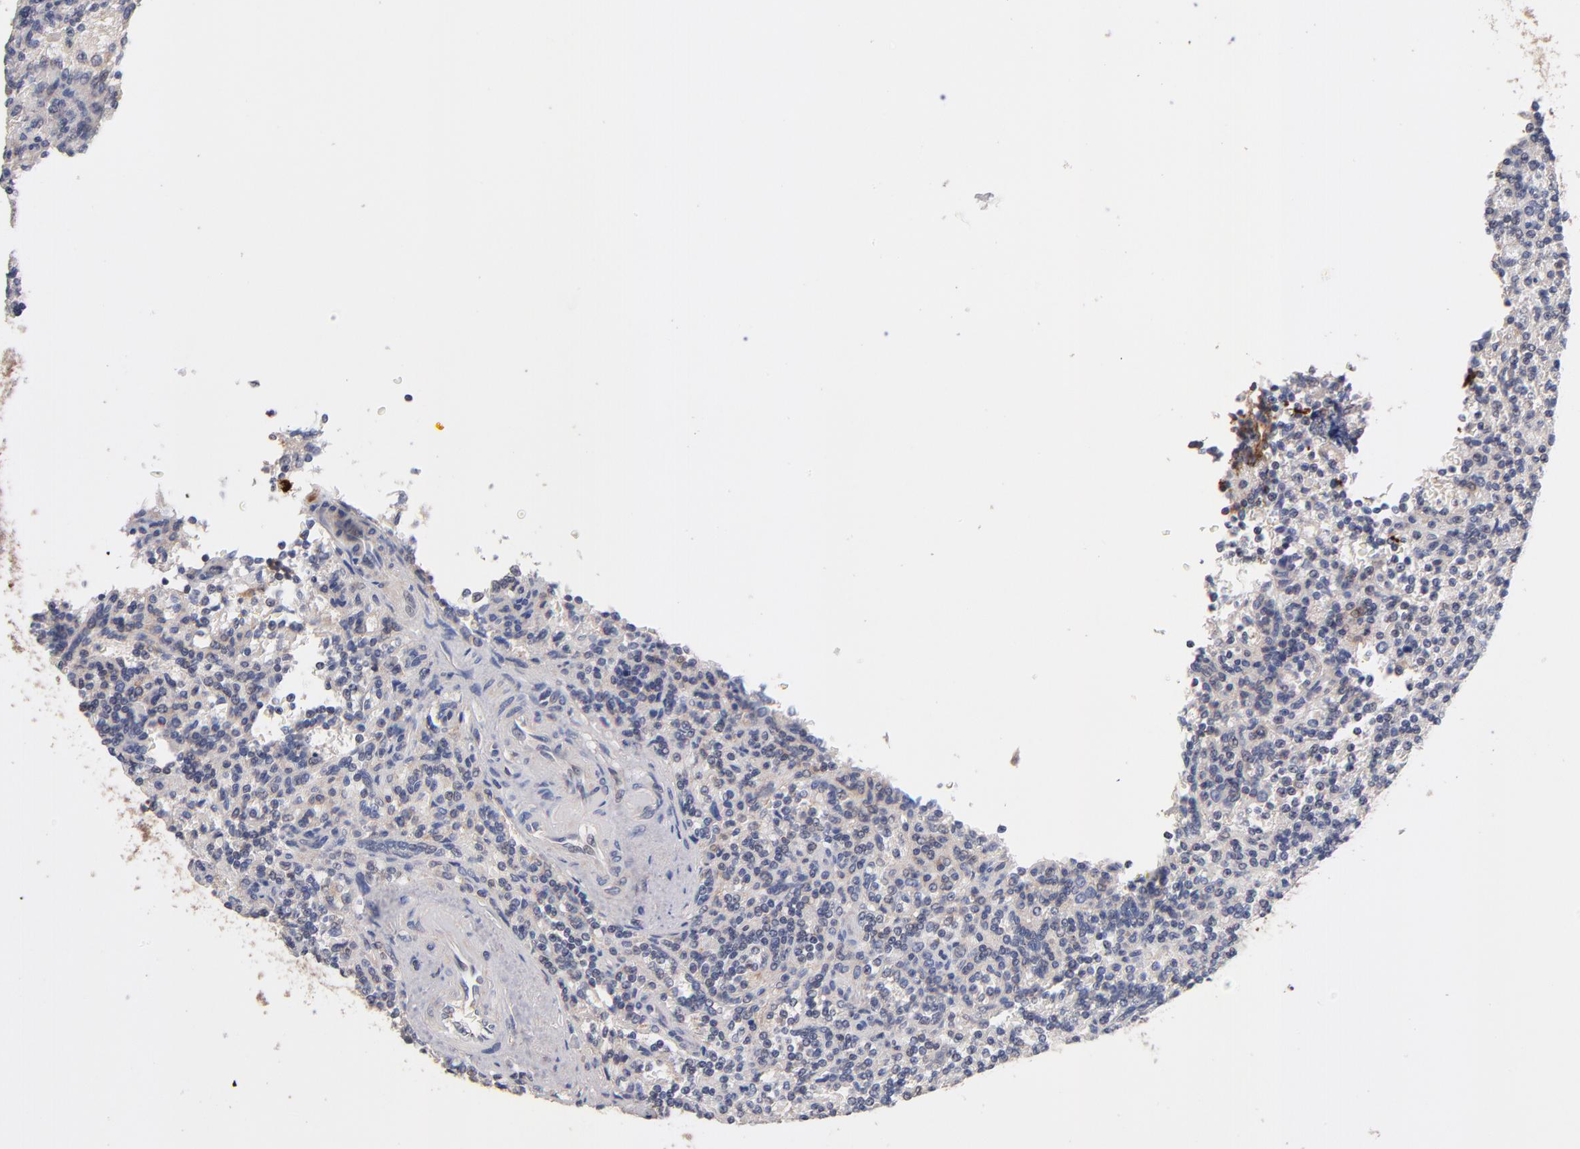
{"staining": {"intensity": "weak", "quantity": "25%-75%", "location": "cytoplasmic/membranous"}, "tissue": "lymphoma", "cell_type": "Tumor cells", "image_type": "cancer", "snomed": [{"axis": "morphology", "description": "Malignant lymphoma, non-Hodgkin's type, Low grade"}, {"axis": "topography", "description": "Spleen"}], "caption": "A brown stain labels weak cytoplasmic/membranous positivity of a protein in human lymphoma tumor cells.", "gene": "DACT1", "patient": {"sex": "male", "age": 73}}